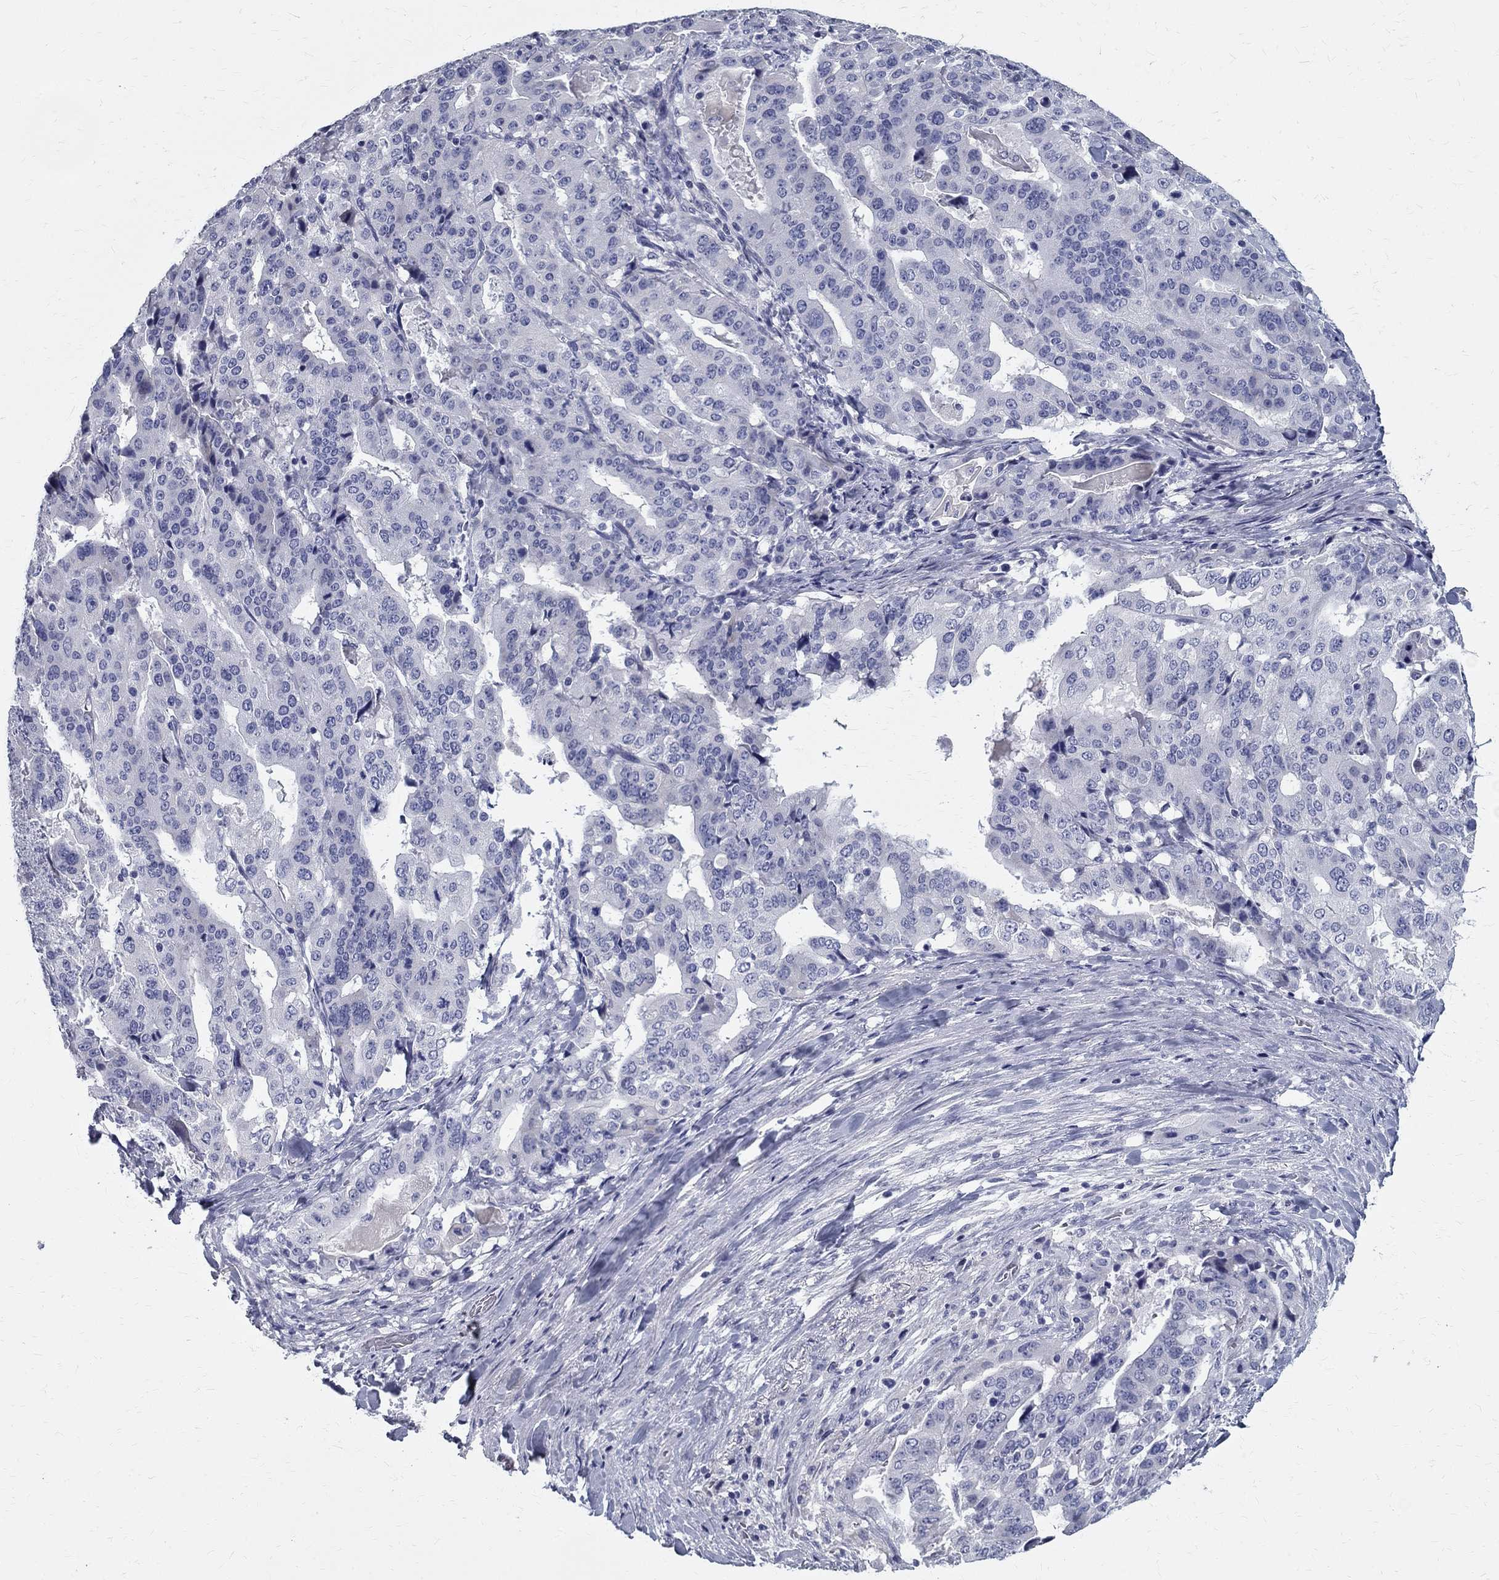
{"staining": {"intensity": "negative", "quantity": "none", "location": "none"}, "tissue": "stomach cancer", "cell_type": "Tumor cells", "image_type": "cancer", "snomed": [{"axis": "morphology", "description": "Adenocarcinoma, NOS"}, {"axis": "topography", "description": "Stomach"}], "caption": "Immunohistochemistry (IHC) histopathology image of adenocarcinoma (stomach) stained for a protein (brown), which displays no expression in tumor cells. (DAB (3,3'-diaminobenzidine) immunohistochemistry (IHC) with hematoxylin counter stain).", "gene": "TGM4", "patient": {"sex": "male", "age": 48}}